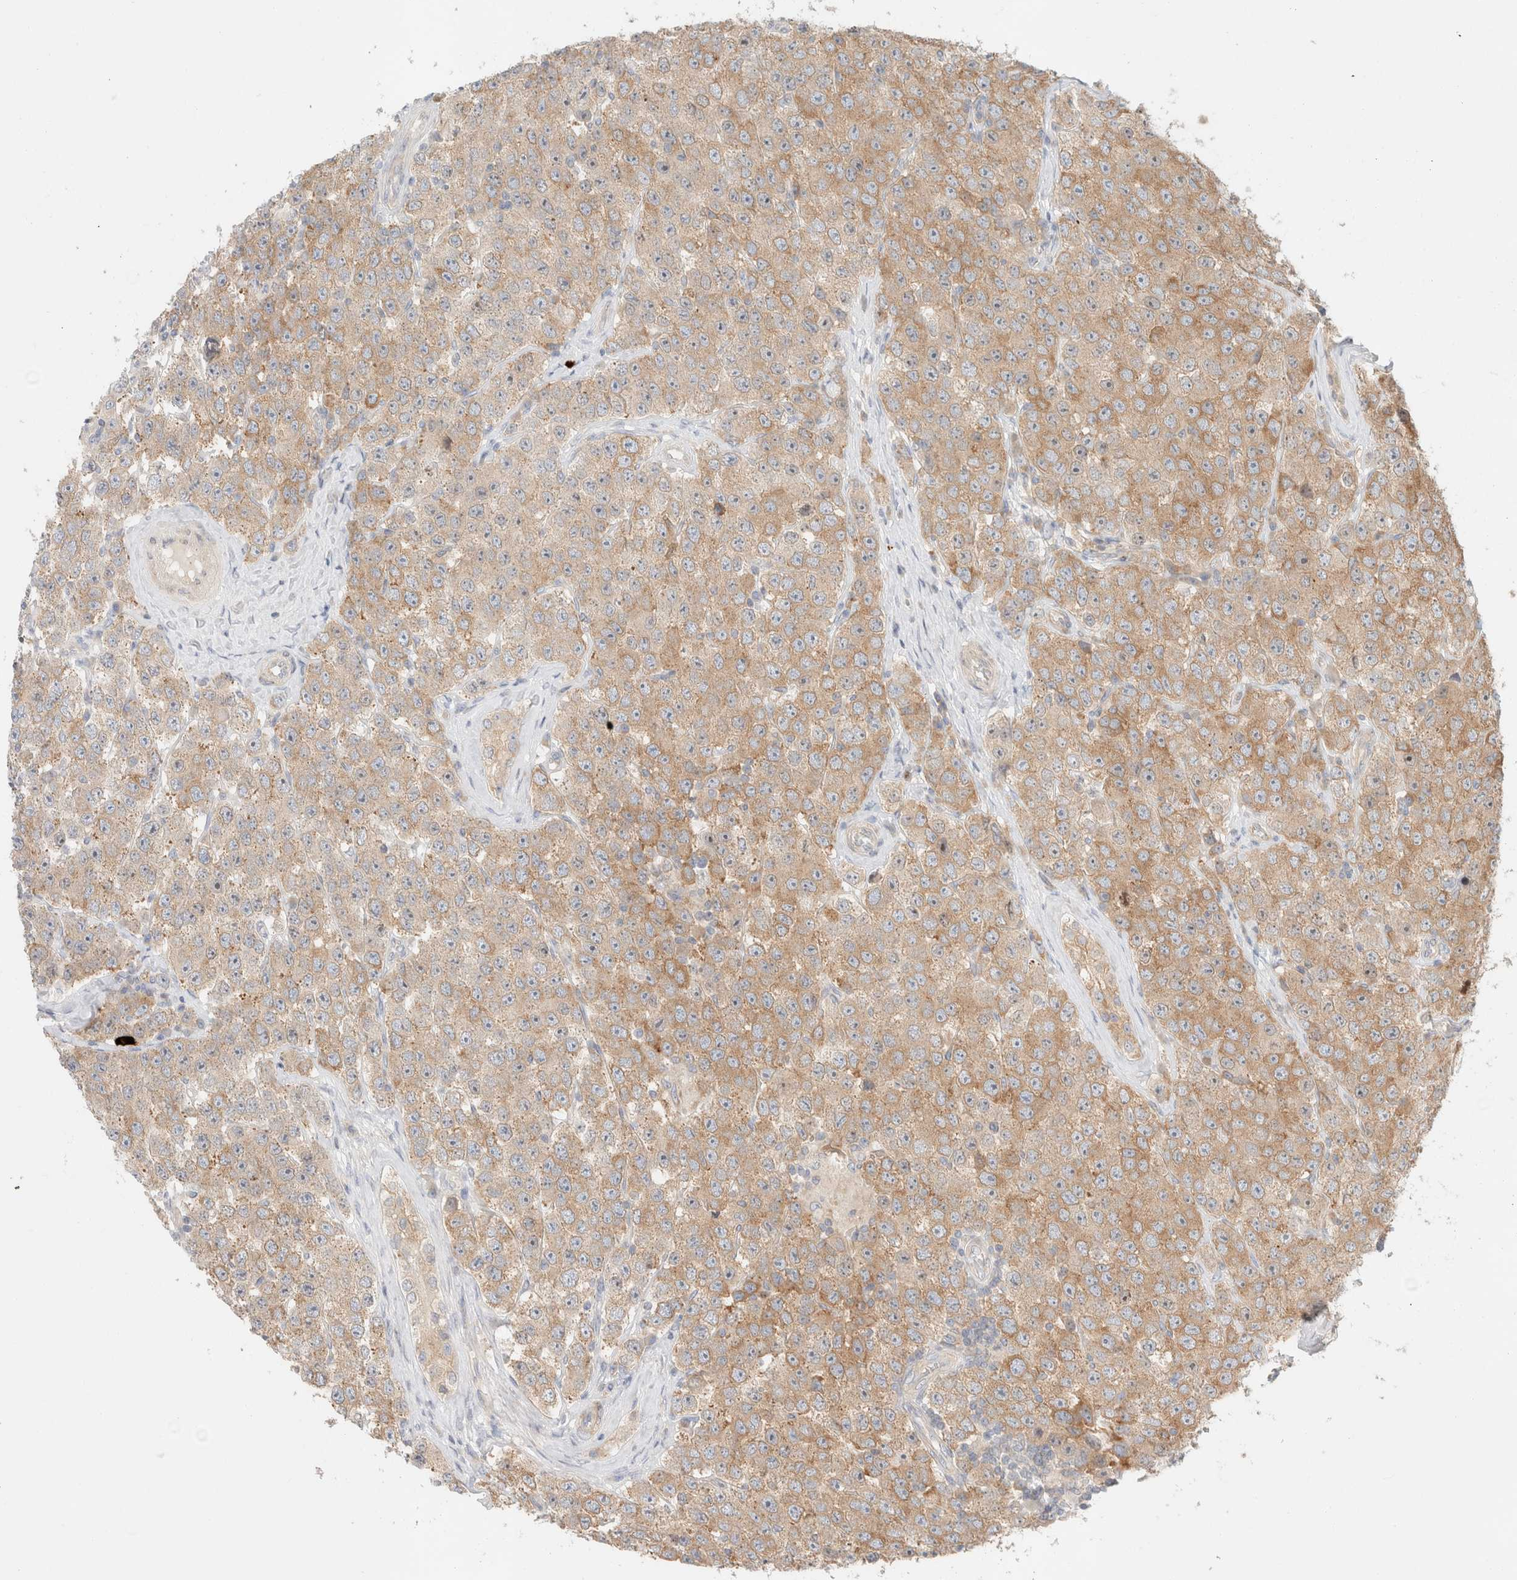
{"staining": {"intensity": "moderate", "quantity": ">75%", "location": "cytoplasmic/membranous"}, "tissue": "testis cancer", "cell_type": "Tumor cells", "image_type": "cancer", "snomed": [{"axis": "morphology", "description": "Seminoma, NOS"}, {"axis": "morphology", "description": "Carcinoma, Embryonal, NOS"}, {"axis": "topography", "description": "Testis"}], "caption": "Immunohistochemistry micrograph of neoplastic tissue: human testis embryonal carcinoma stained using immunohistochemistry (IHC) exhibits medium levels of moderate protein expression localized specifically in the cytoplasmic/membranous of tumor cells, appearing as a cytoplasmic/membranous brown color.", "gene": "MARK3", "patient": {"sex": "male", "age": 28}}